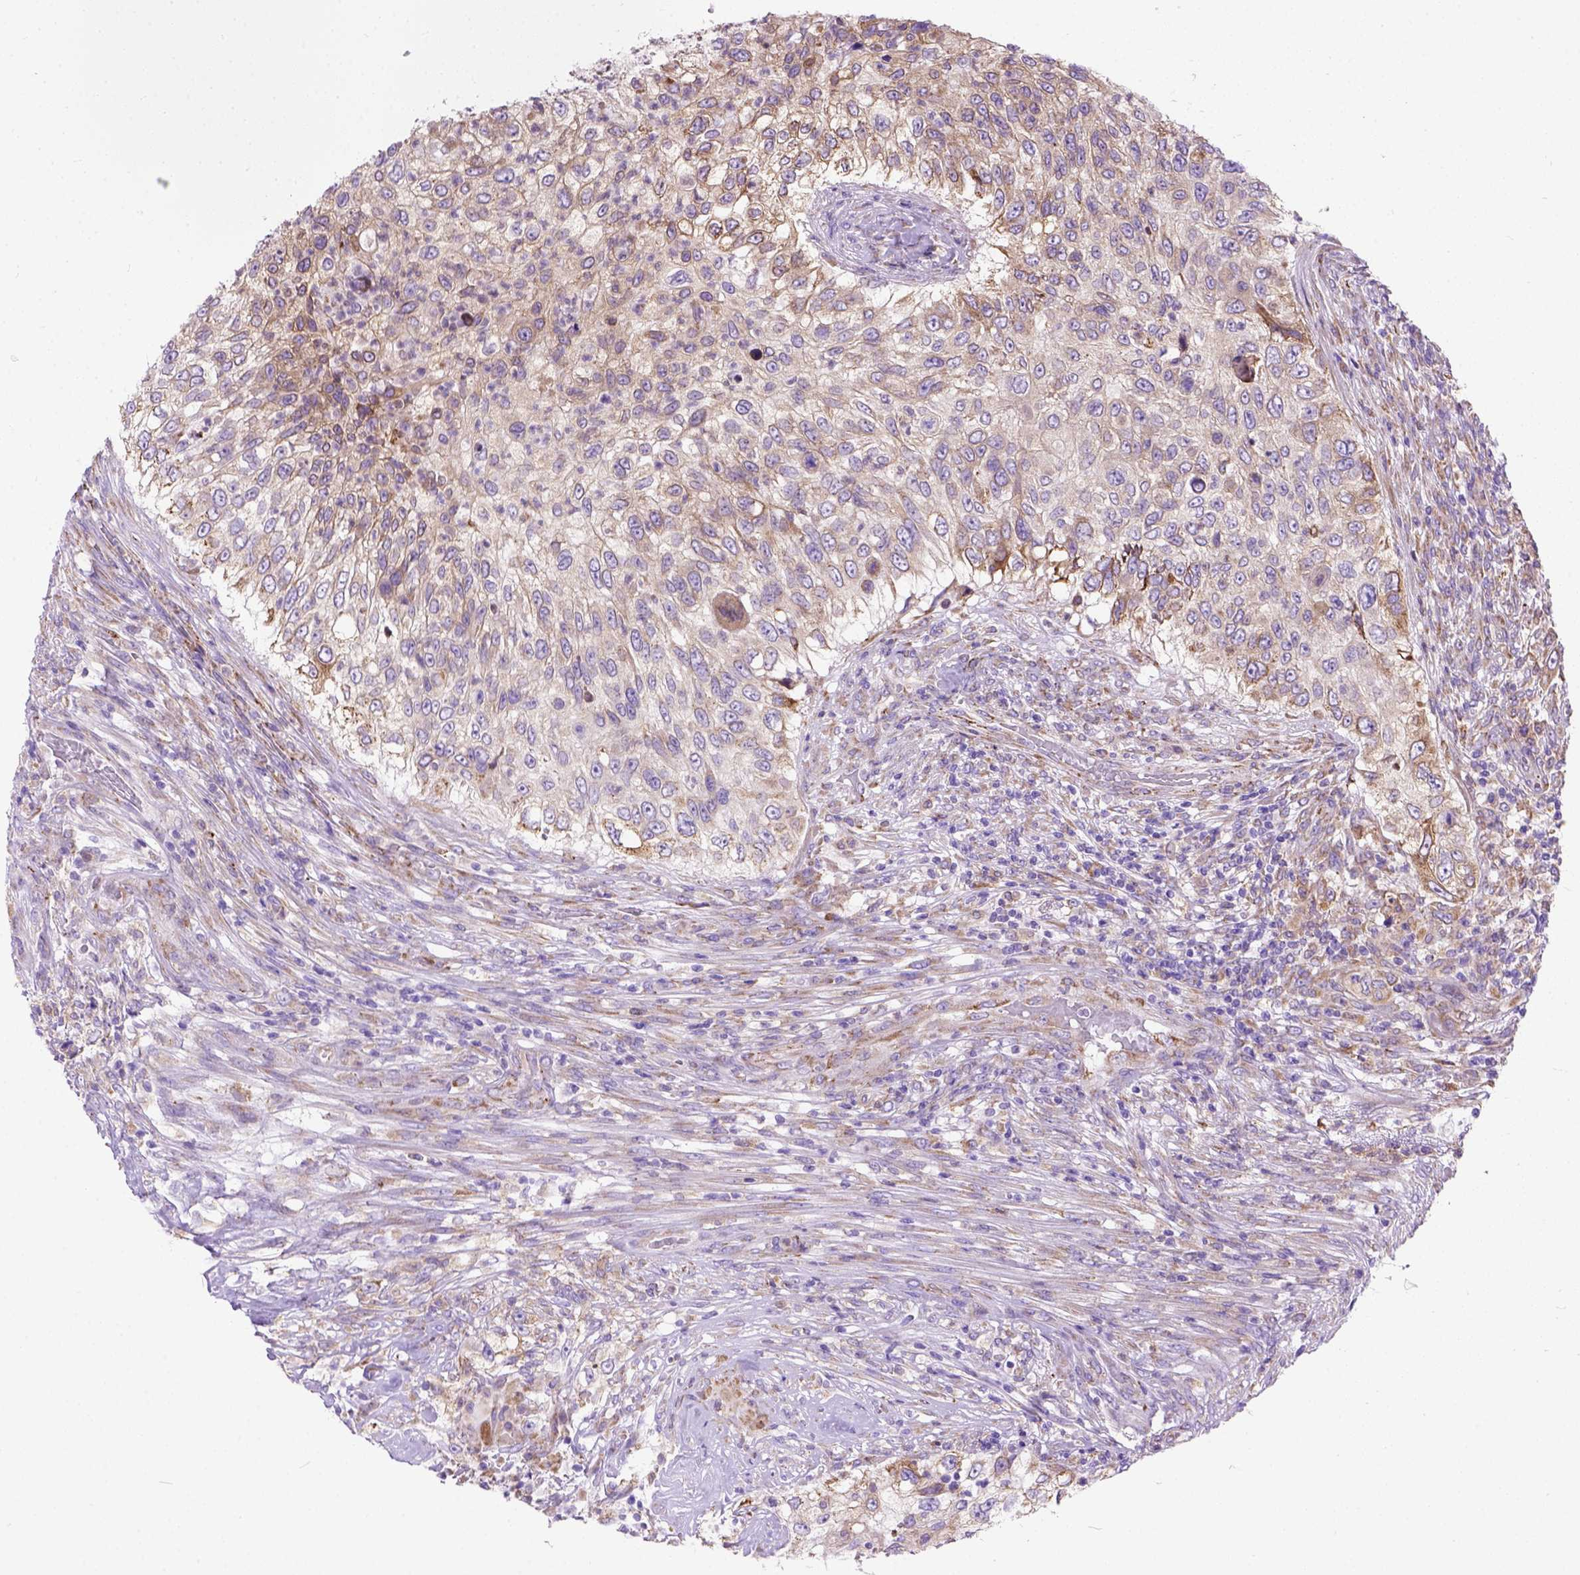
{"staining": {"intensity": "moderate", "quantity": ">75%", "location": "cytoplasmic/membranous"}, "tissue": "urothelial cancer", "cell_type": "Tumor cells", "image_type": "cancer", "snomed": [{"axis": "morphology", "description": "Urothelial carcinoma, High grade"}, {"axis": "topography", "description": "Urinary bladder"}], "caption": "Immunohistochemical staining of human high-grade urothelial carcinoma exhibits medium levels of moderate cytoplasmic/membranous staining in approximately >75% of tumor cells.", "gene": "PLK4", "patient": {"sex": "female", "age": 60}}